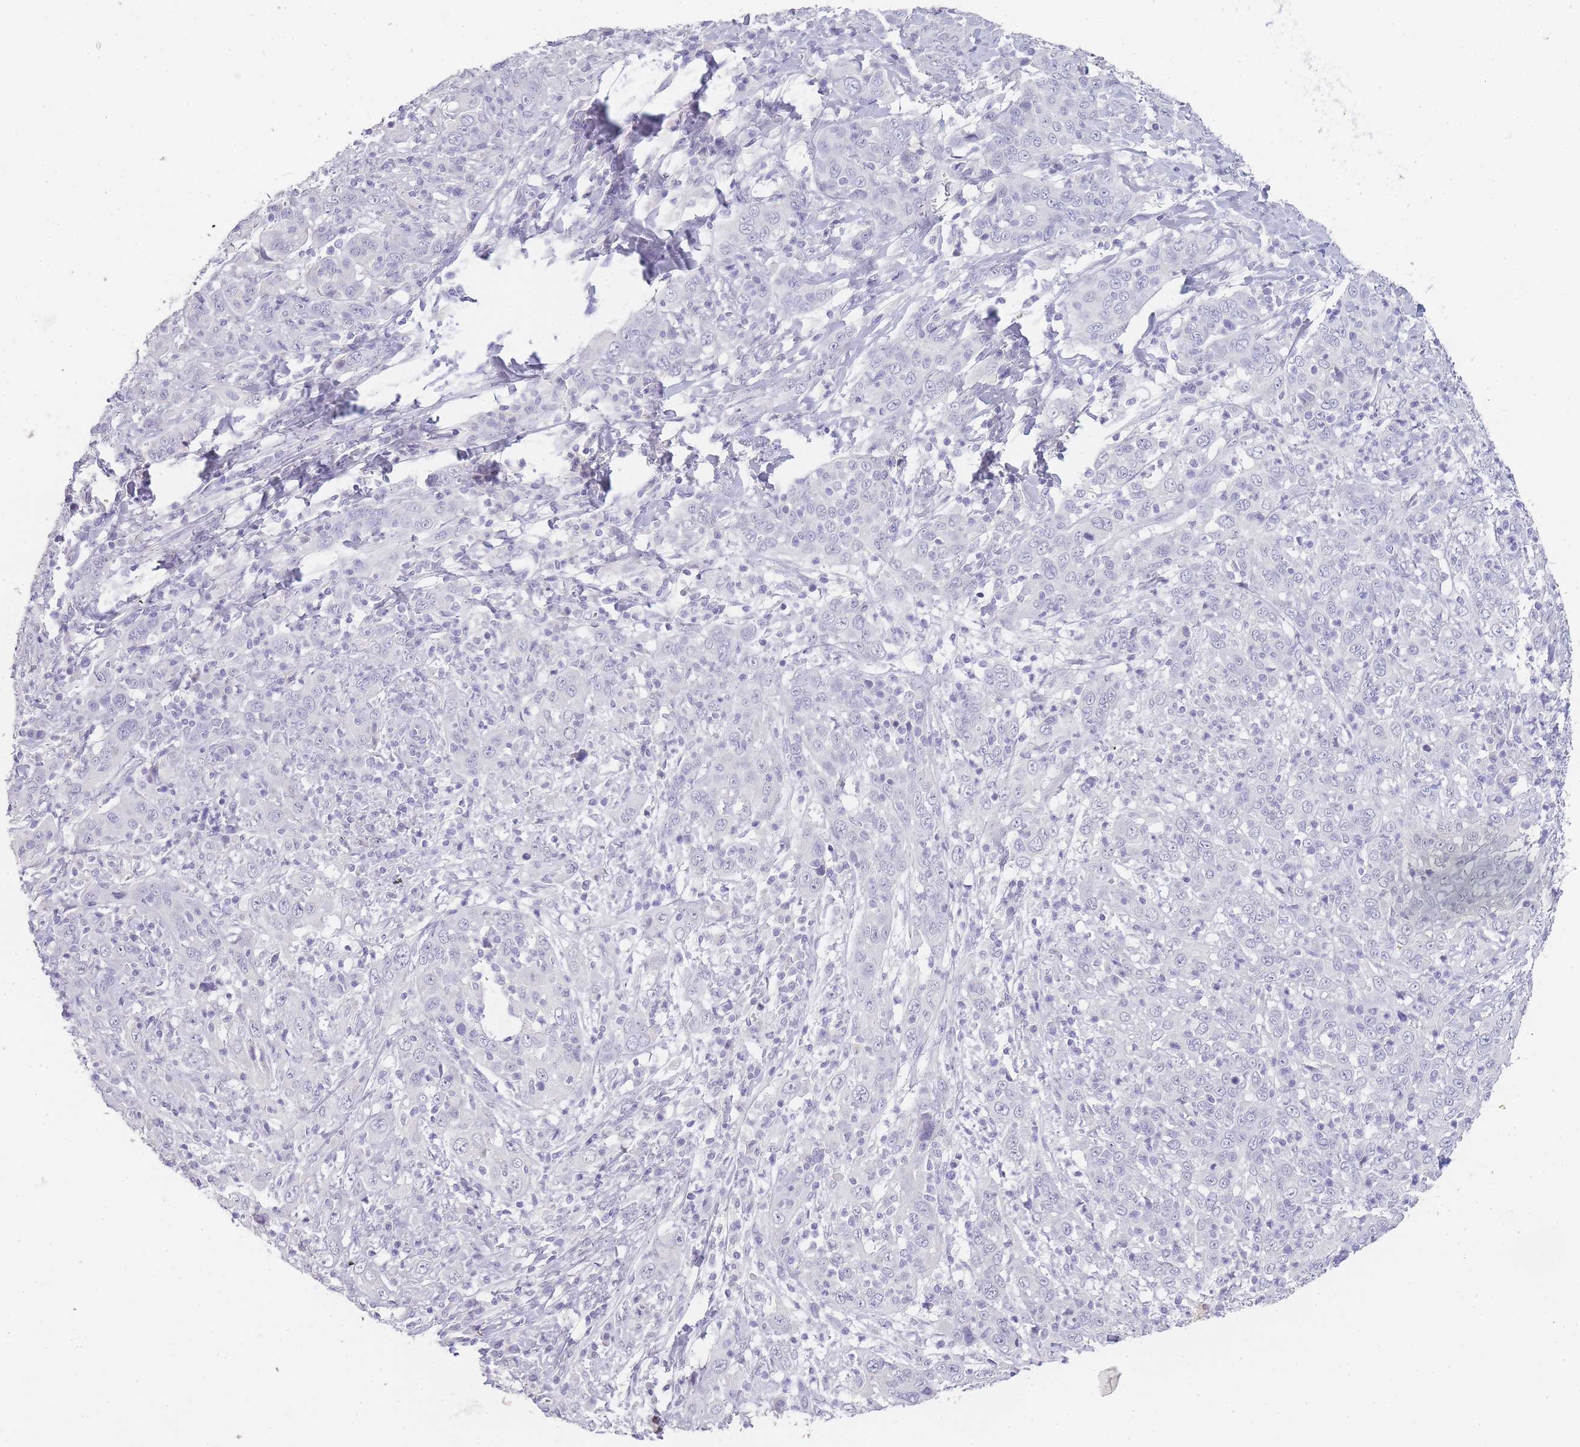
{"staining": {"intensity": "negative", "quantity": "none", "location": "none"}, "tissue": "cervical cancer", "cell_type": "Tumor cells", "image_type": "cancer", "snomed": [{"axis": "morphology", "description": "Squamous cell carcinoma, NOS"}, {"axis": "topography", "description": "Cervix"}], "caption": "This is a photomicrograph of IHC staining of cervical cancer, which shows no positivity in tumor cells.", "gene": "INS", "patient": {"sex": "female", "age": 46}}